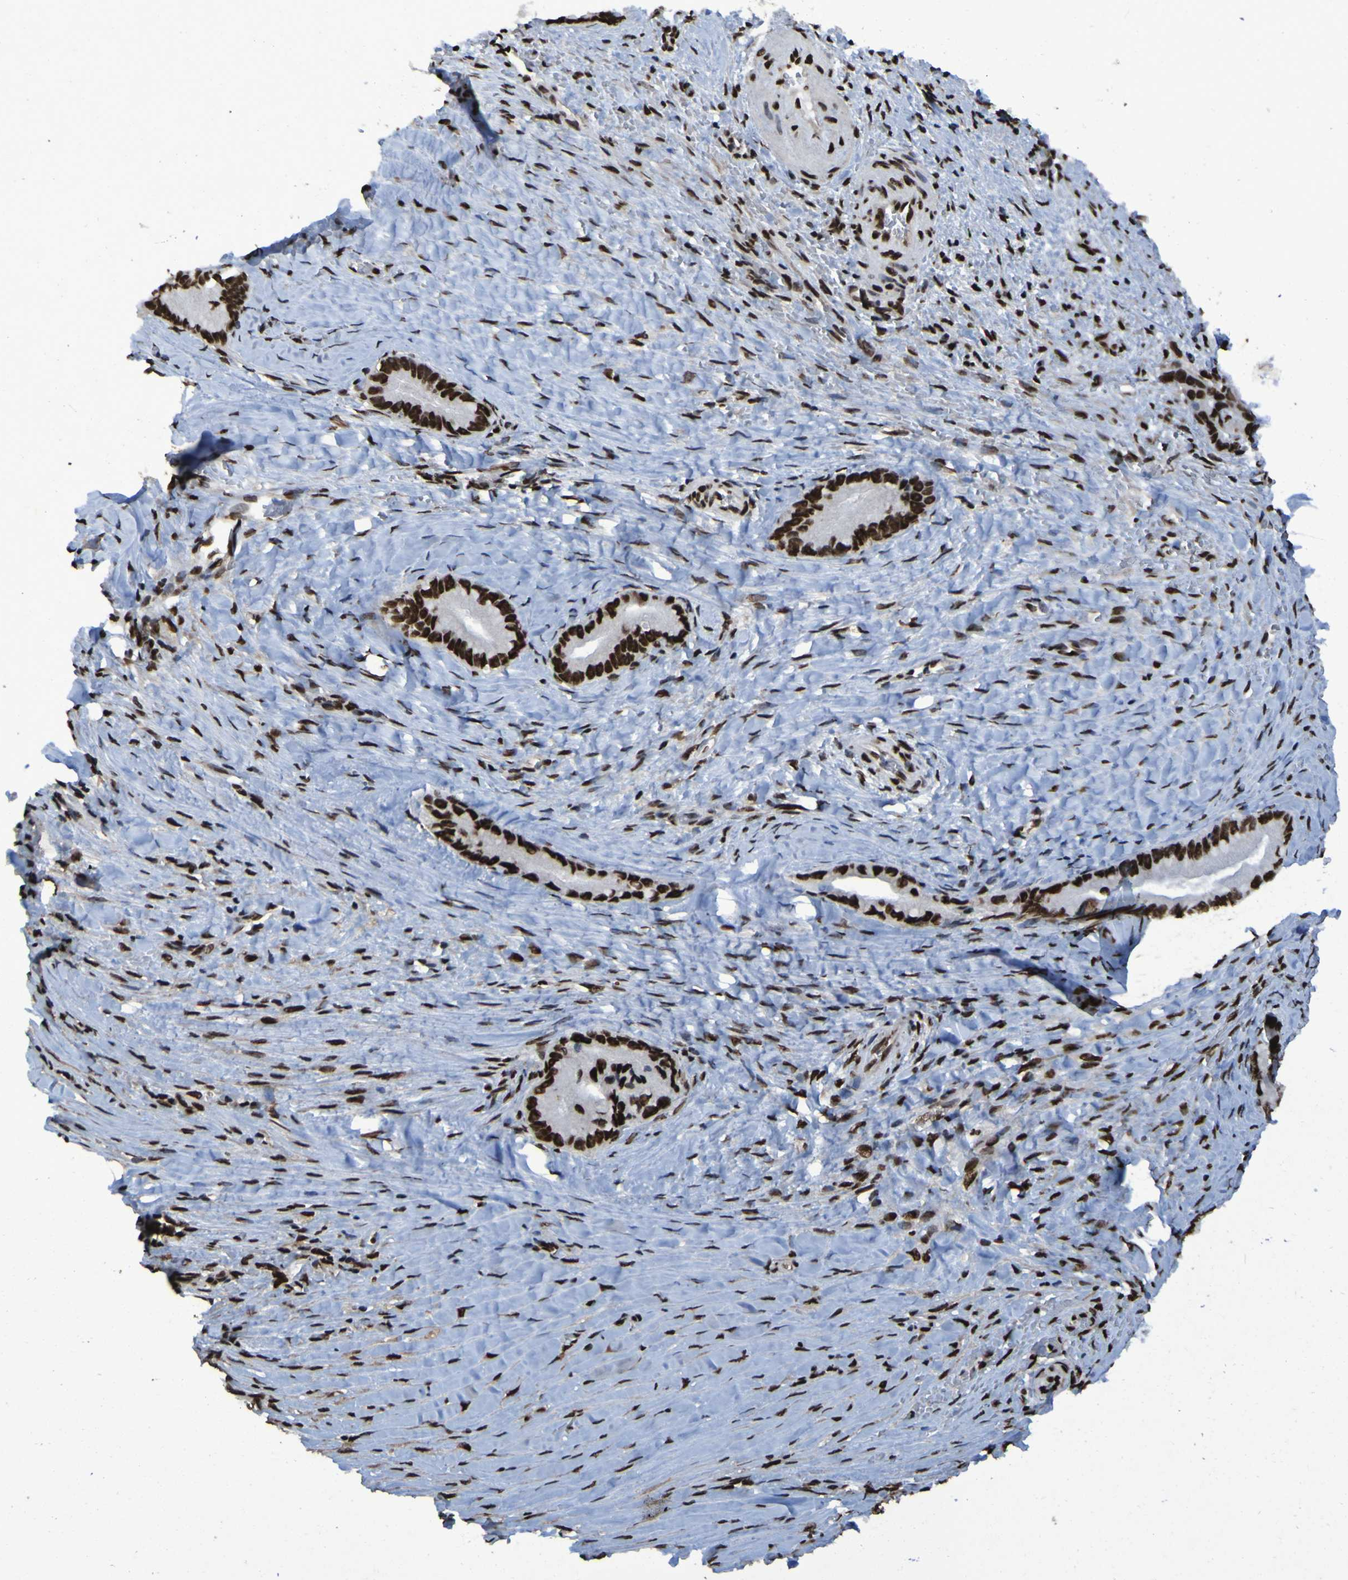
{"staining": {"intensity": "strong", "quantity": ">75%", "location": "nuclear"}, "tissue": "liver cancer", "cell_type": "Tumor cells", "image_type": "cancer", "snomed": [{"axis": "morphology", "description": "Cholangiocarcinoma"}, {"axis": "topography", "description": "Liver"}], "caption": "High-magnification brightfield microscopy of liver cancer stained with DAB (brown) and counterstained with hematoxylin (blue). tumor cells exhibit strong nuclear expression is identified in approximately>75% of cells.", "gene": "HNRNPR", "patient": {"sex": "female", "age": 55}}